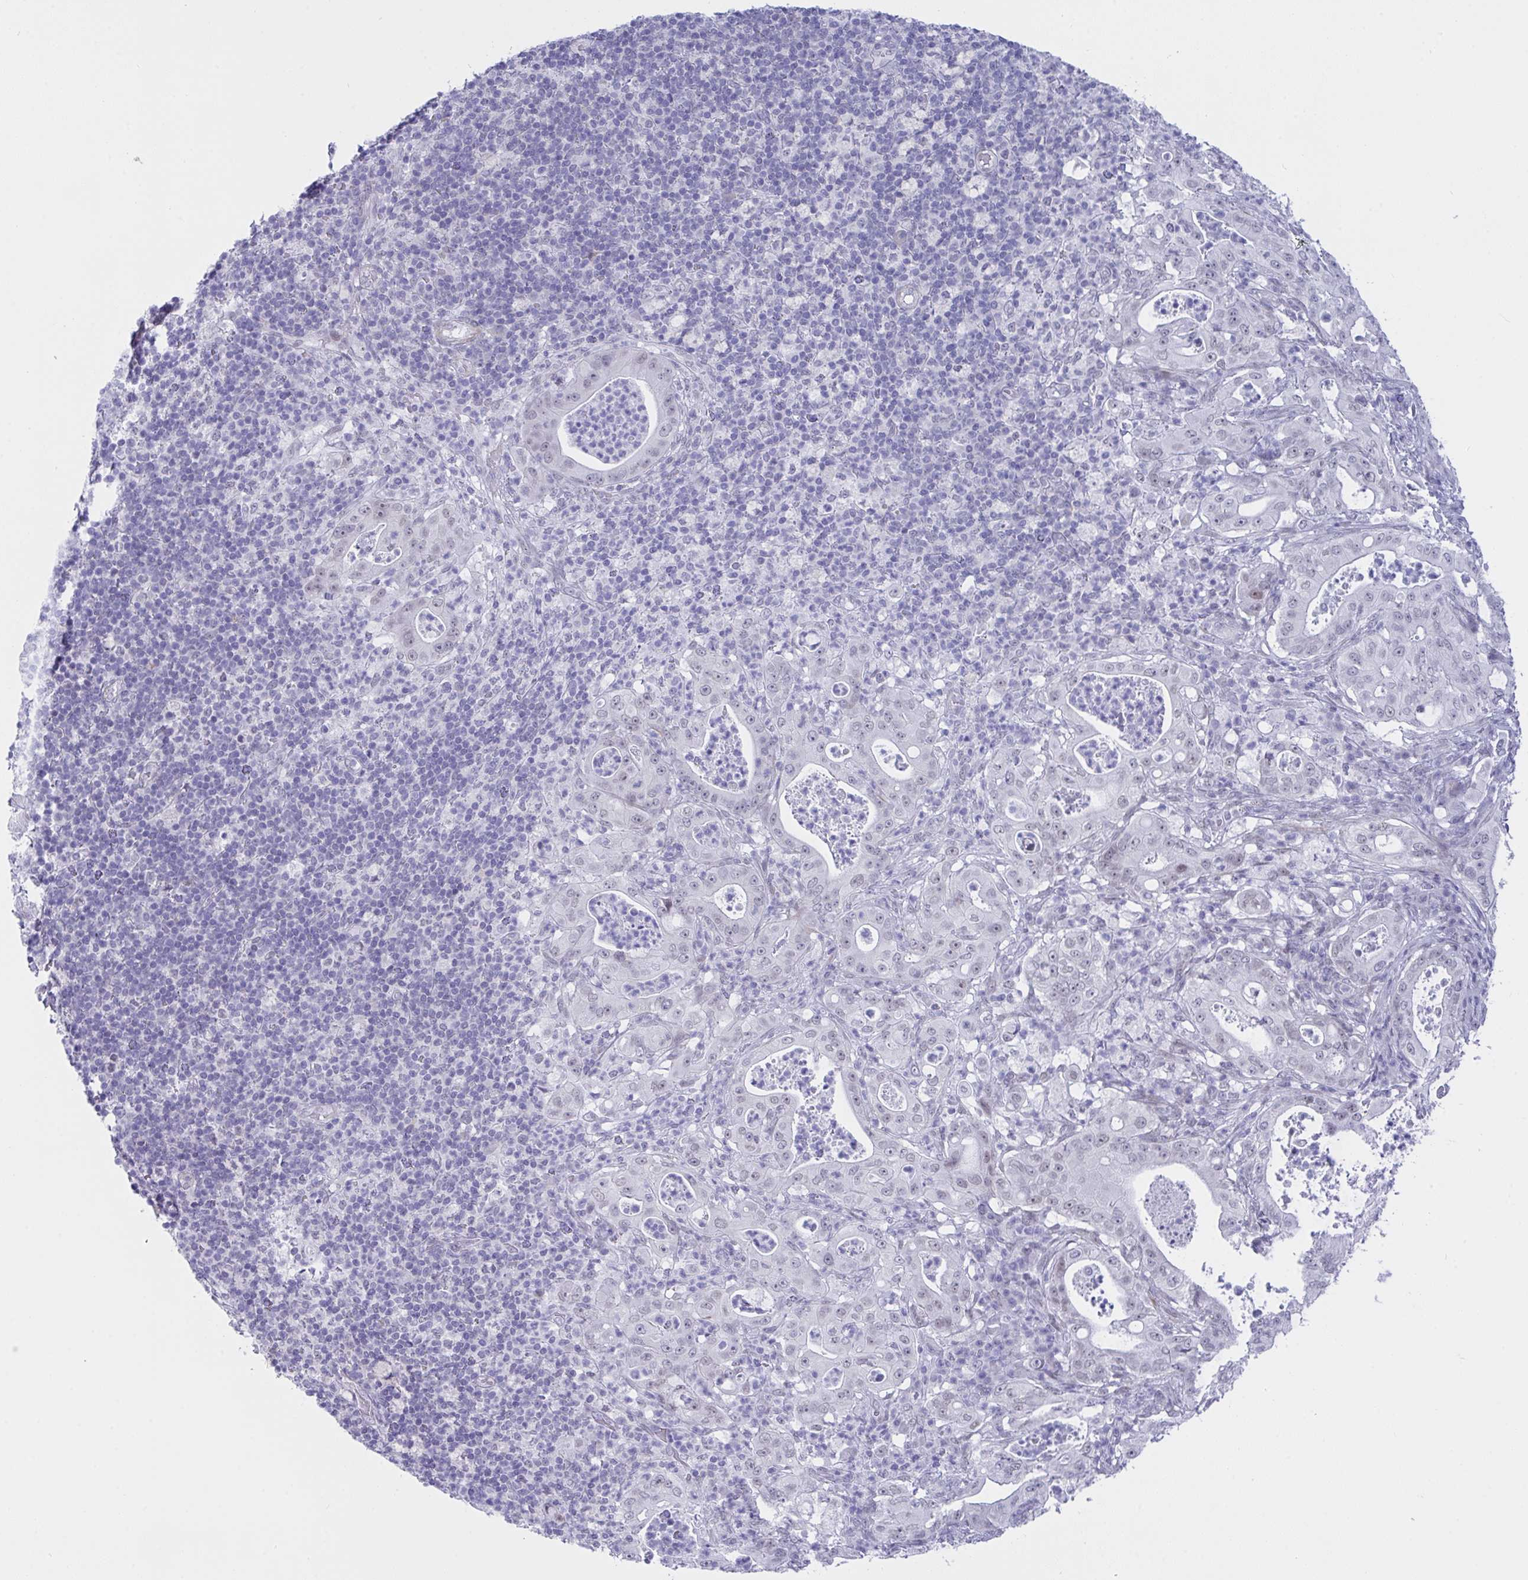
{"staining": {"intensity": "negative", "quantity": "none", "location": "none"}, "tissue": "pancreatic cancer", "cell_type": "Tumor cells", "image_type": "cancer", "snomed": [{"axis": "morphology", "description": "Adenocarcinoma, NOS"}, {"axis": "topography", "description": "Pancreas"}], "caption": "Pancreatic cancer was stained to show a protein in brown. There is no significant expression in tumor cells.", "gene": "FBXL22", "patient": {"sex": "male", "age": 71}}